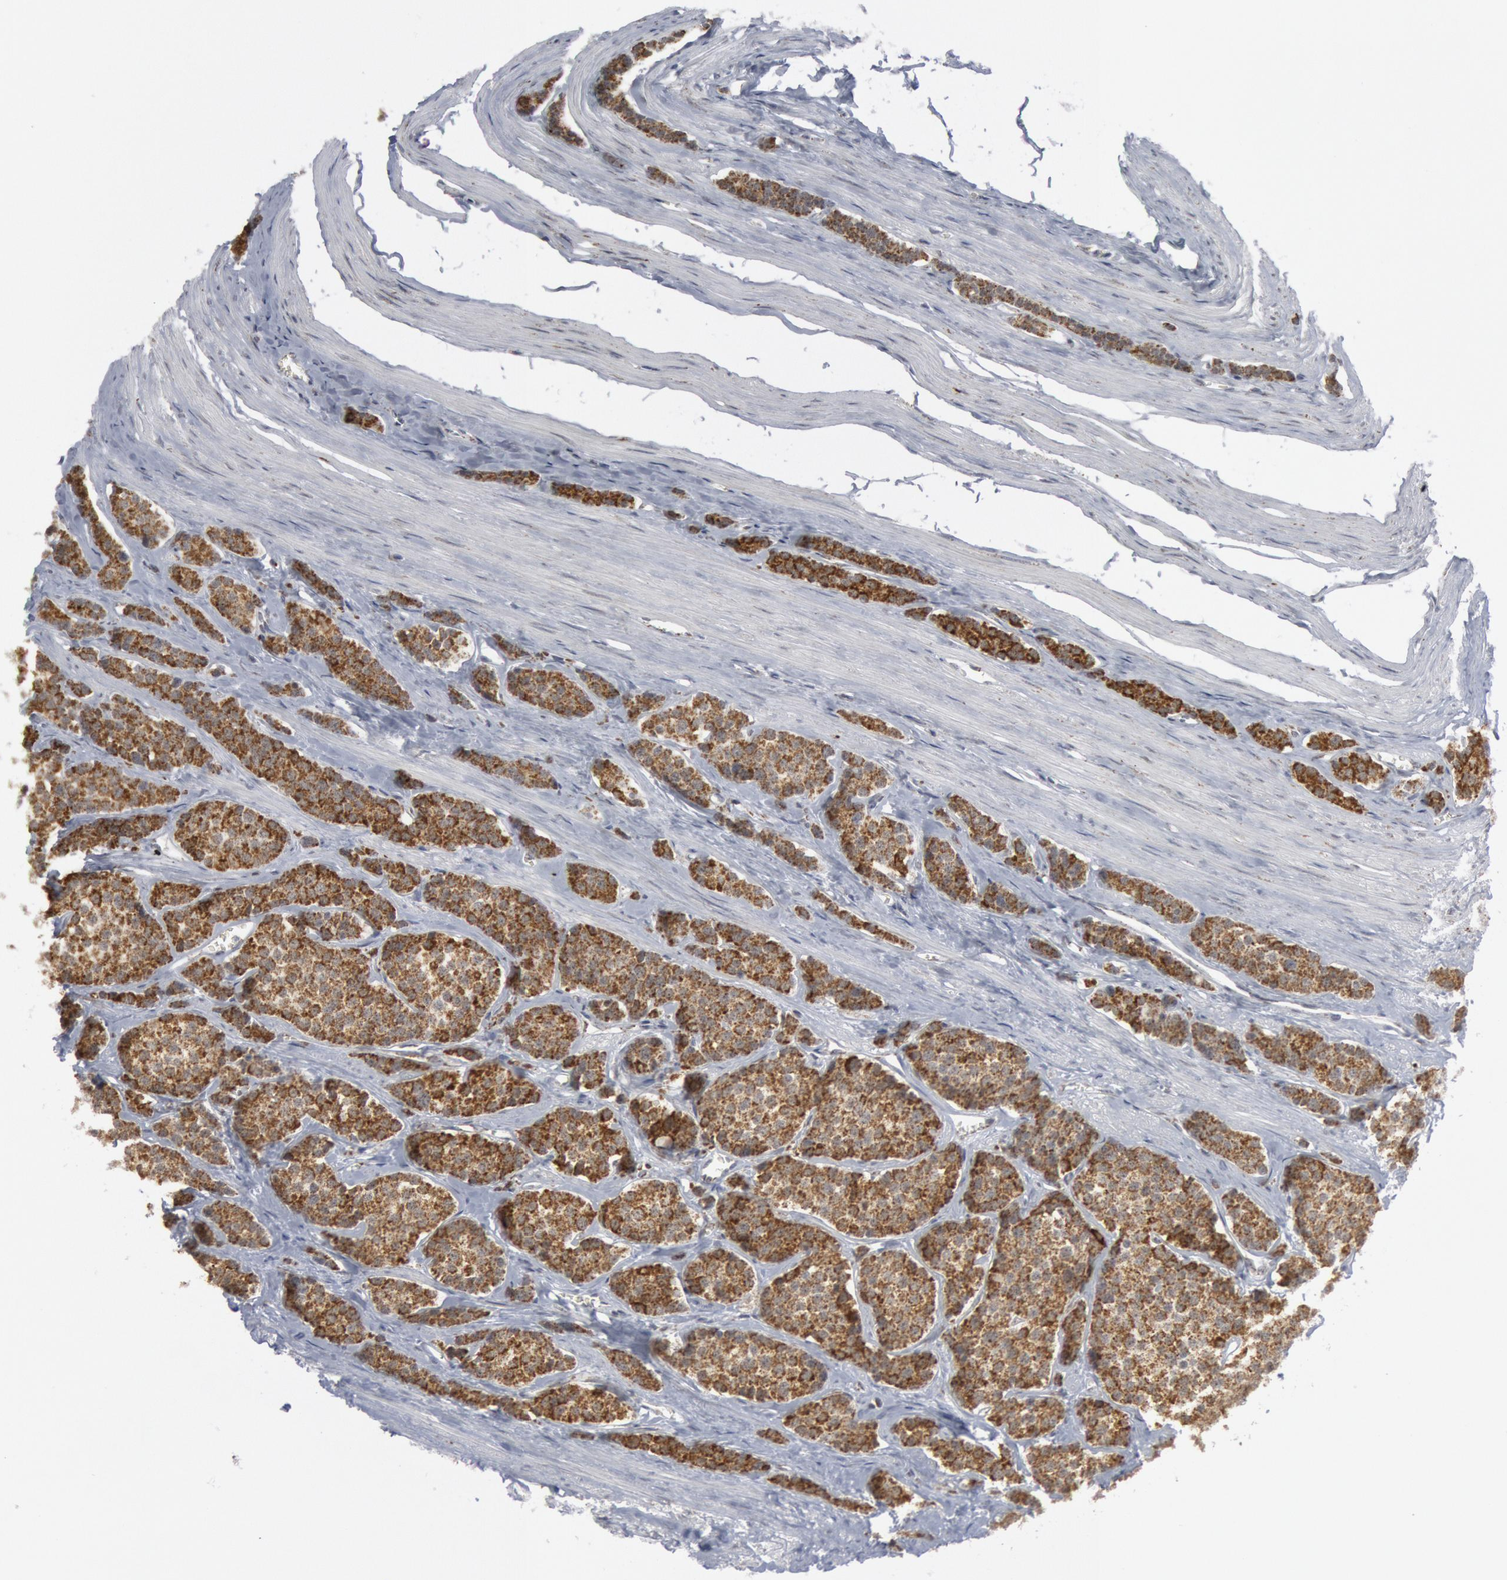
{"staining": {"intensity": "moderate", "quantity": ">75%", "location": "cytoplasmic/membranous"}, "tissue": "carcinoid", "cell_type": "Tumor cells", "image_type": "cancer", "snomed": [{"axis": "morphology", "description": "Carcinoid, malignant, NOS"}, {"axis": "topography", "description": "Small intestine"}], "caption": "High-magnification brightfield microscopy of malignant carcinoid stained with DAB (brown) and counterstained with hematoxylin (blue). tumor cells exhibit moderate cytoplasmic/membranous positivity is present in about>75% of cells.", "gene": "CASP9", "patient": {"sex": "male", "age": 60}}